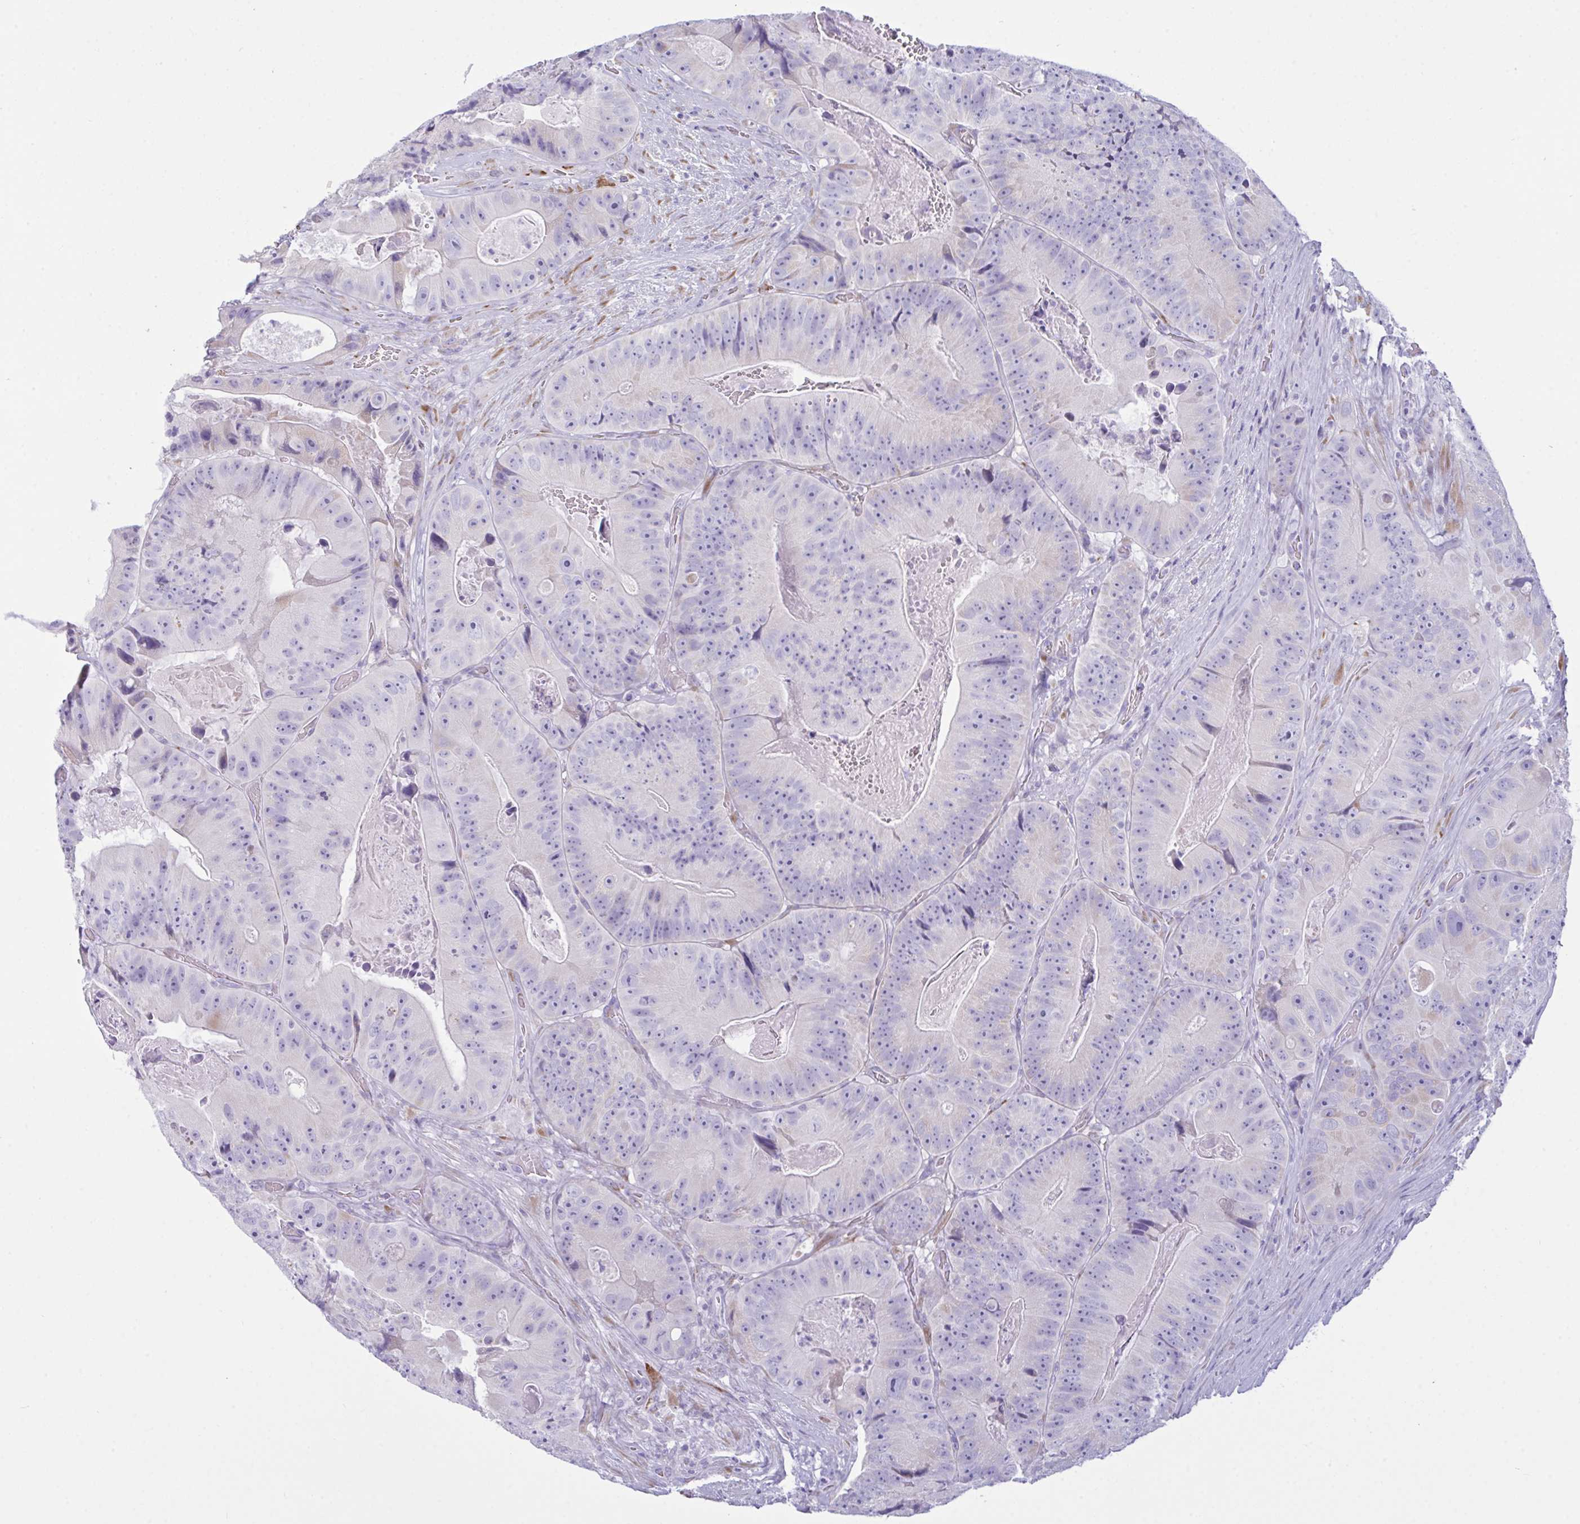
{"staining": {"intensity": "weak", "quantity": "<25%", "location": "cytoplasmic/membranous"}, "tissue": "colorectal cancer", "cell_type": "Tumor cells", "image_type": "cancer", "snomed": [{"axis": "morphology", "description": "Adenocarcinoma, NOS"}, {"axis": "topography", "description": "Colon"}], "caption": "This is a micrograph of IHC staining of adenocarcinoma (colorectal), which shows no staining in tumor cells.", "gene": "BBS1", "patient": {"sex": "female", "age": 86}}